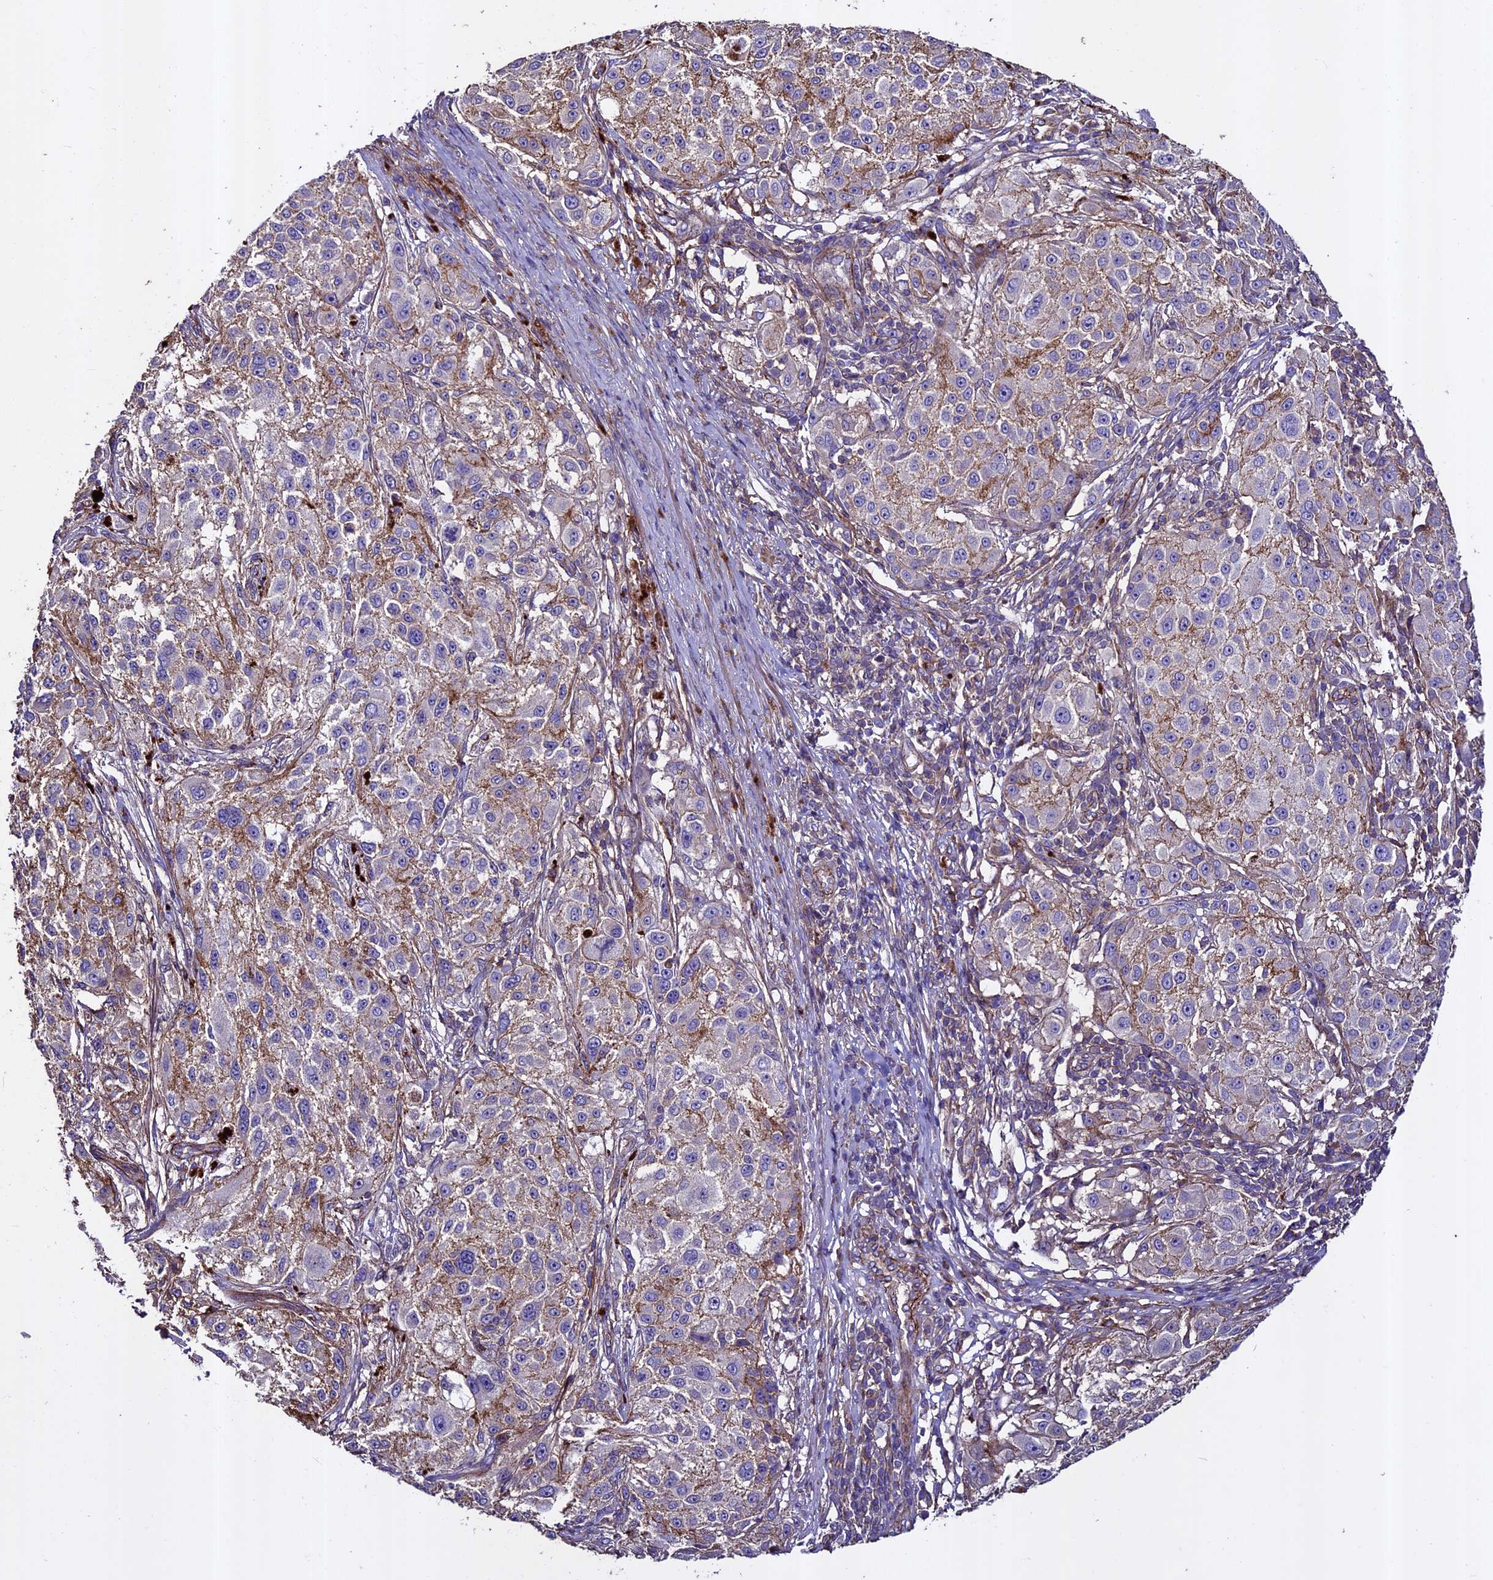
{"staining": {"intensity": "negative", "quantity": "none", "location": "none"}, "tissue": "melanoma", "cell_type": "Tumor cells", "image_type": "cancer", "snomed": [{"axis": "morphology", "description": "Necrosis, NOS"}, {"axis": "morphology", "description": "Malignant melanoma, NOS"}, {"axis": "topography", "description": "Skin"}], "caption": "Immunohistochemistry (IHC) micrograph of neoplastic tissue: melanoma stained with DAB demonstrates no significant protein positivity in tumor cells.", "gene": "EVA1B", "patient": {"sex": "female", "age": 87}}